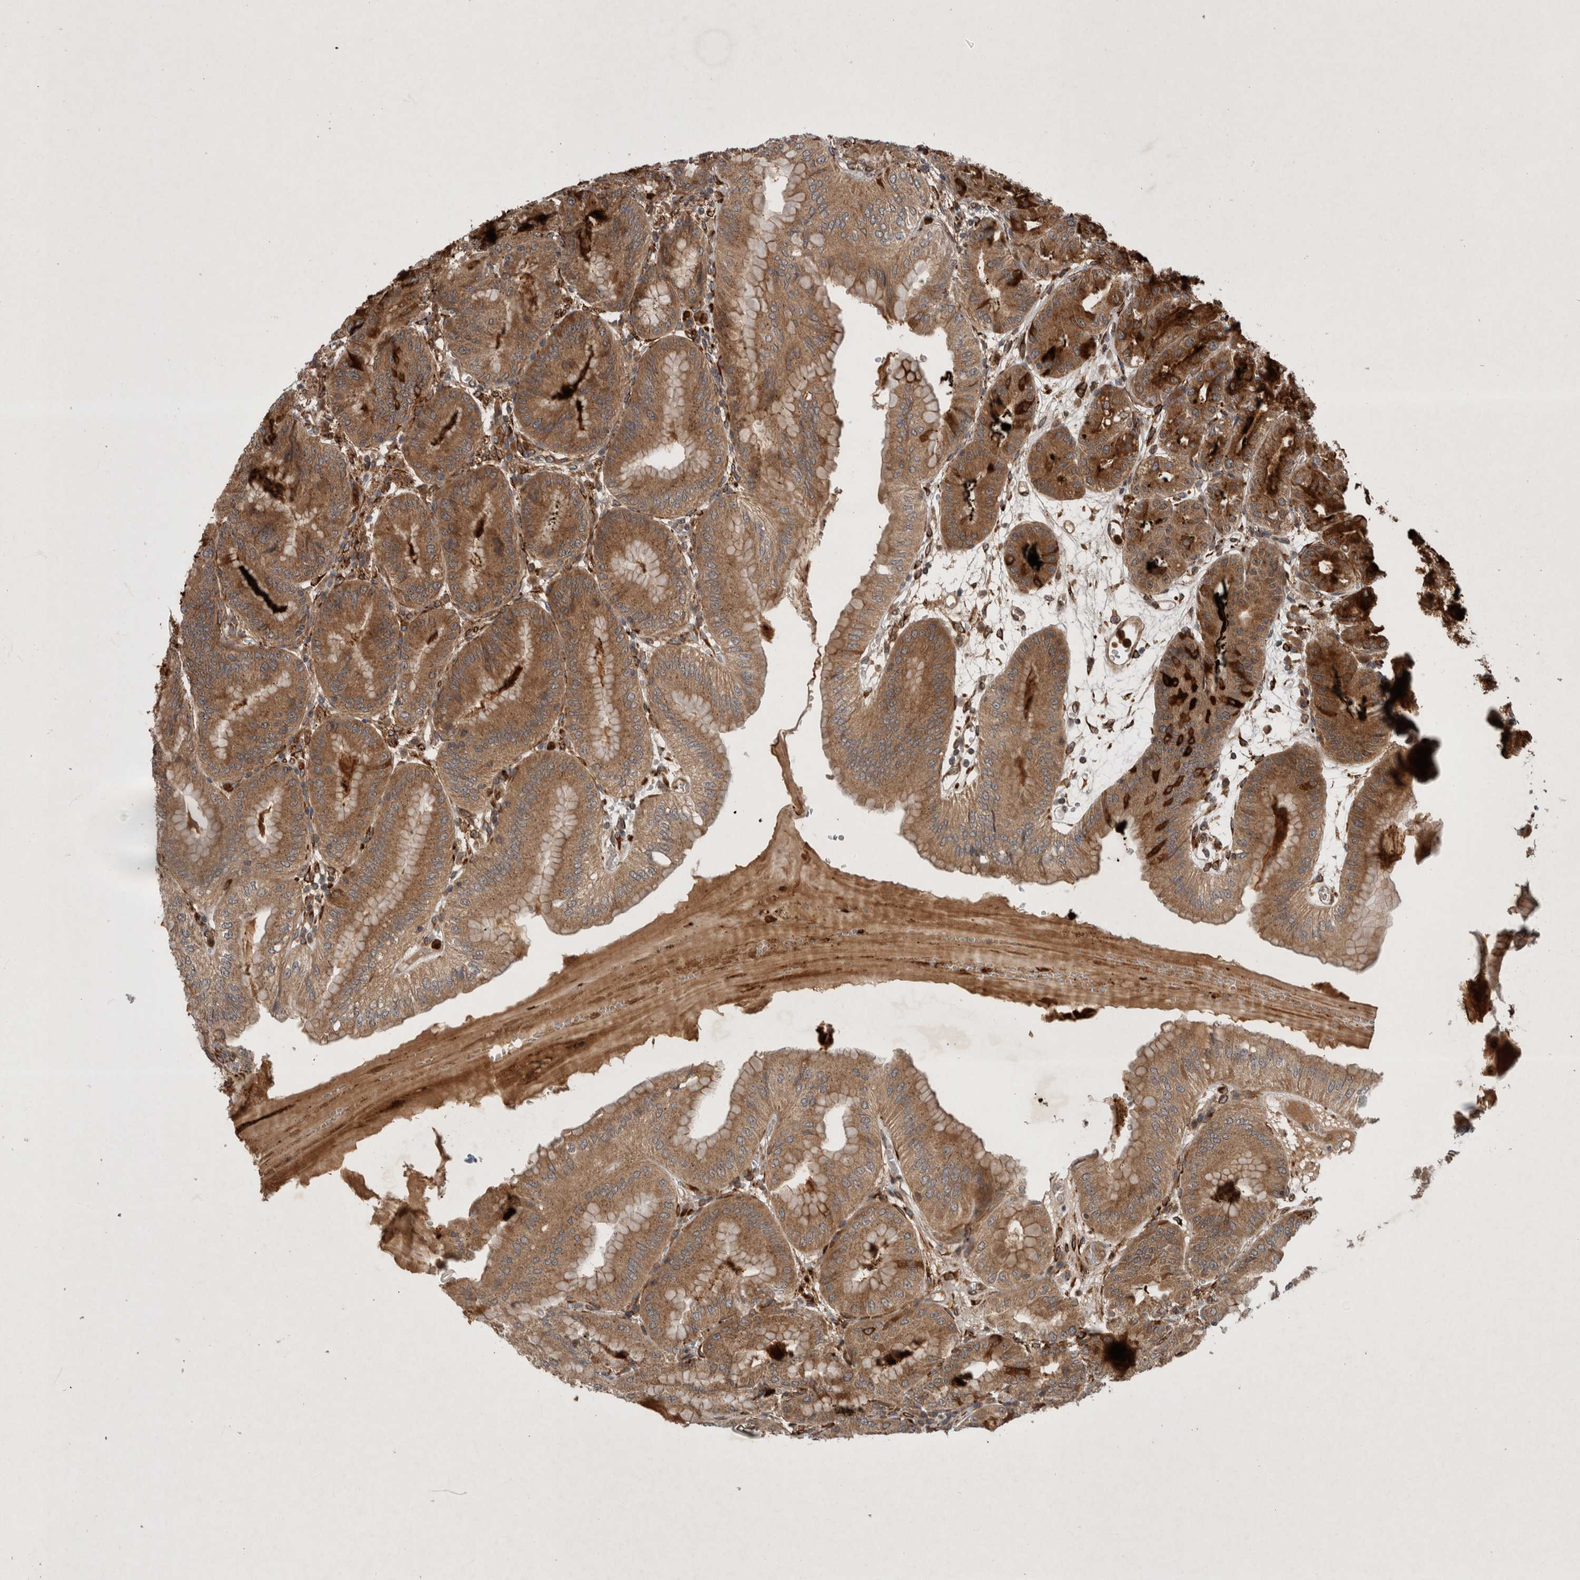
{"staining": {"intensity": "strong", "quantity": ">75%", "location": "cytoplasmic/membranous"}, "tissue": "stomach", "cell_type": "Glandular cells", "image_type": "normal", "snomed": [{"axis": "morphology", "description": "Normal tissue, NOS"}, {"axis": "topography", "description": "Stomach, lower"}], "caption": "A brown stain labels strong cytoplasmic/membranous positivity of a protein in glandular cells of unremarkable stomach. Immunohistochemistry stains the protein of interest in brown and the nuclei are stained blue.", "gene": "PDCD2", "patient": {"sex": "male", "age": 71}}